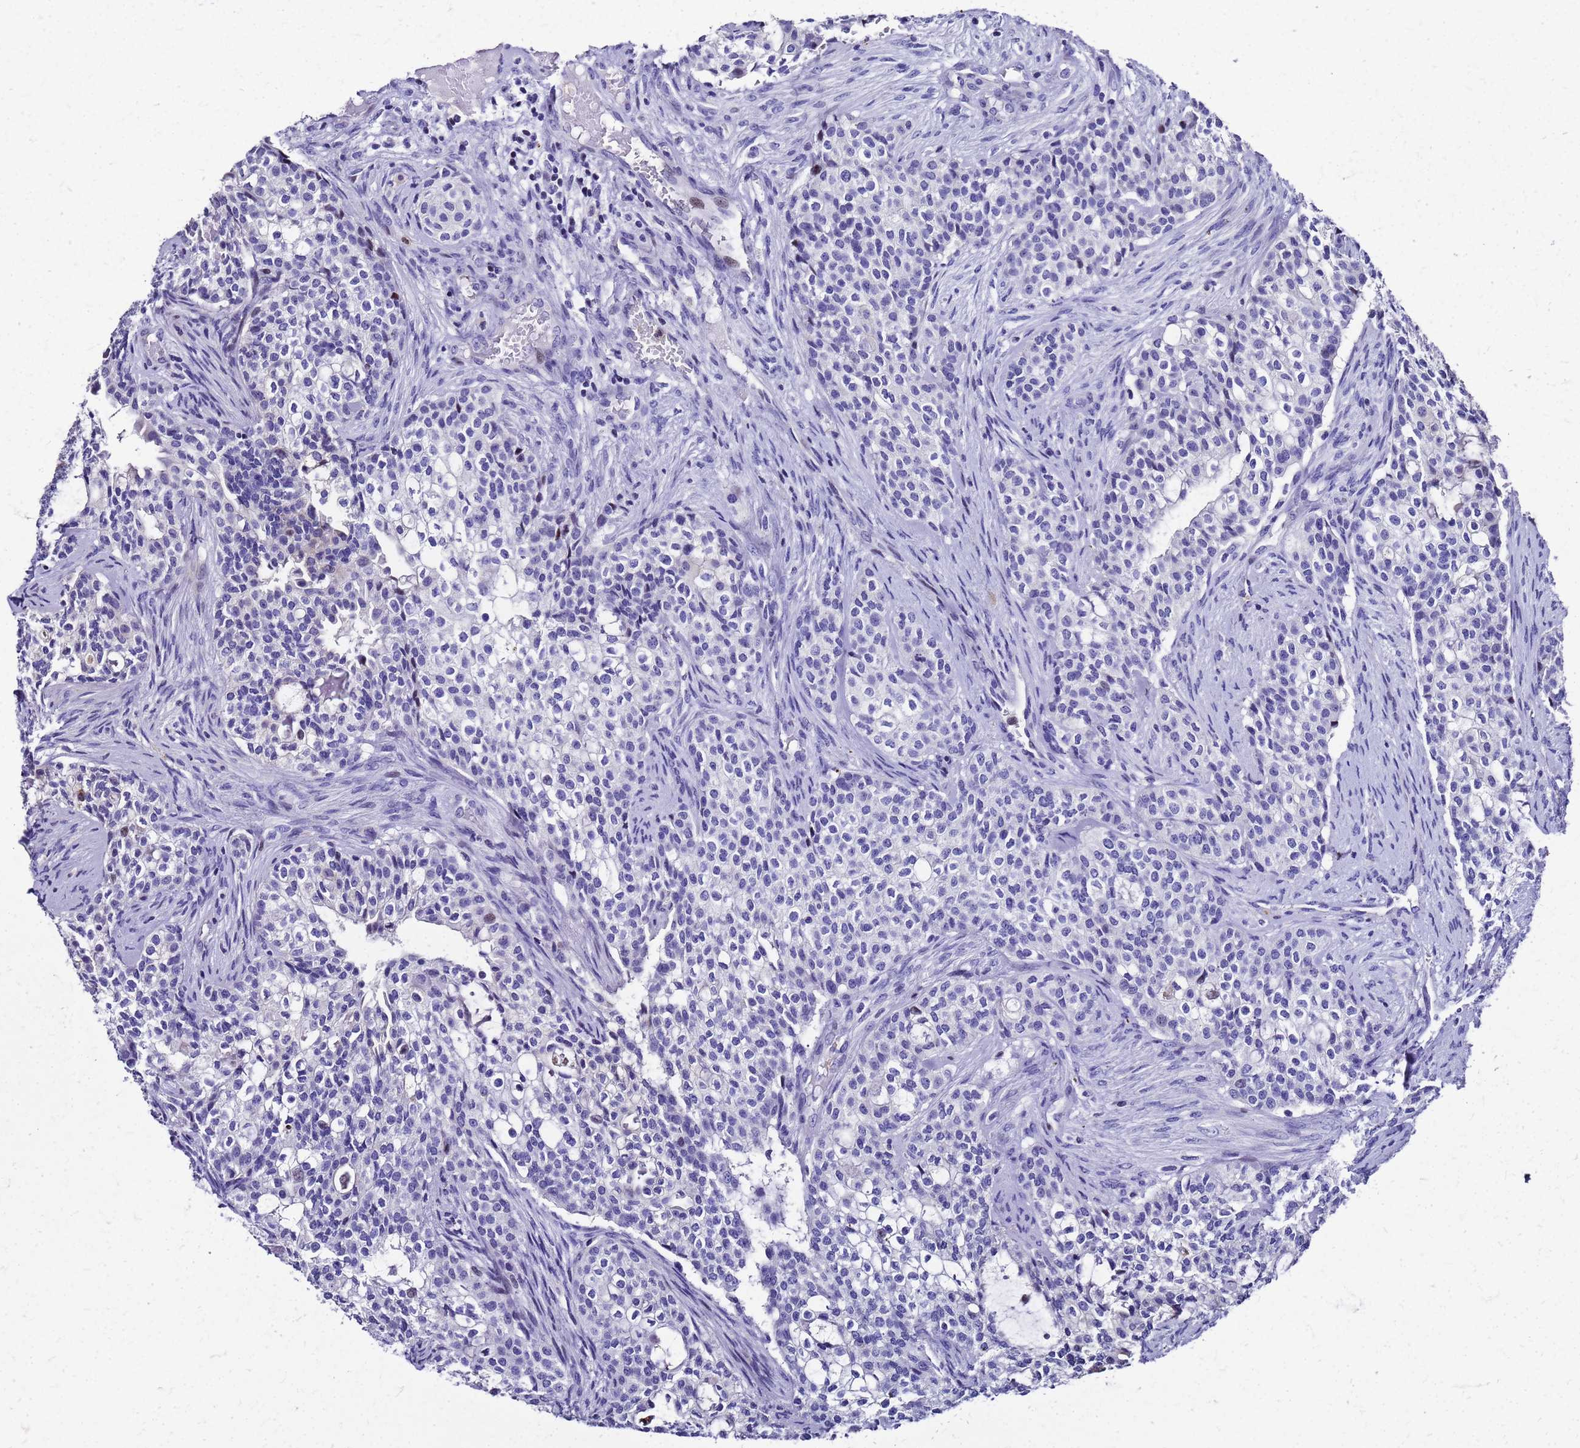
{"staining": {"intensity": "negative", "quantity": "none", "location": "none"}, "tissue": "head and neck cancer", "cell_type": "Tumor cells", "image_type": "cancer", "snomed": [{"axis": "morphology", "description": "Adenocarcinoma, NOS"}, {"axis": "topography", "description": "Head-Neck"}], "caption": "The image reveals no staining of tumor cells in head and neck cancer. (Immunohistochemistry, brightfield microscopy, high magnification).", "gene": "SMIM21", "patient": {"sex": "male", "age": 81}}